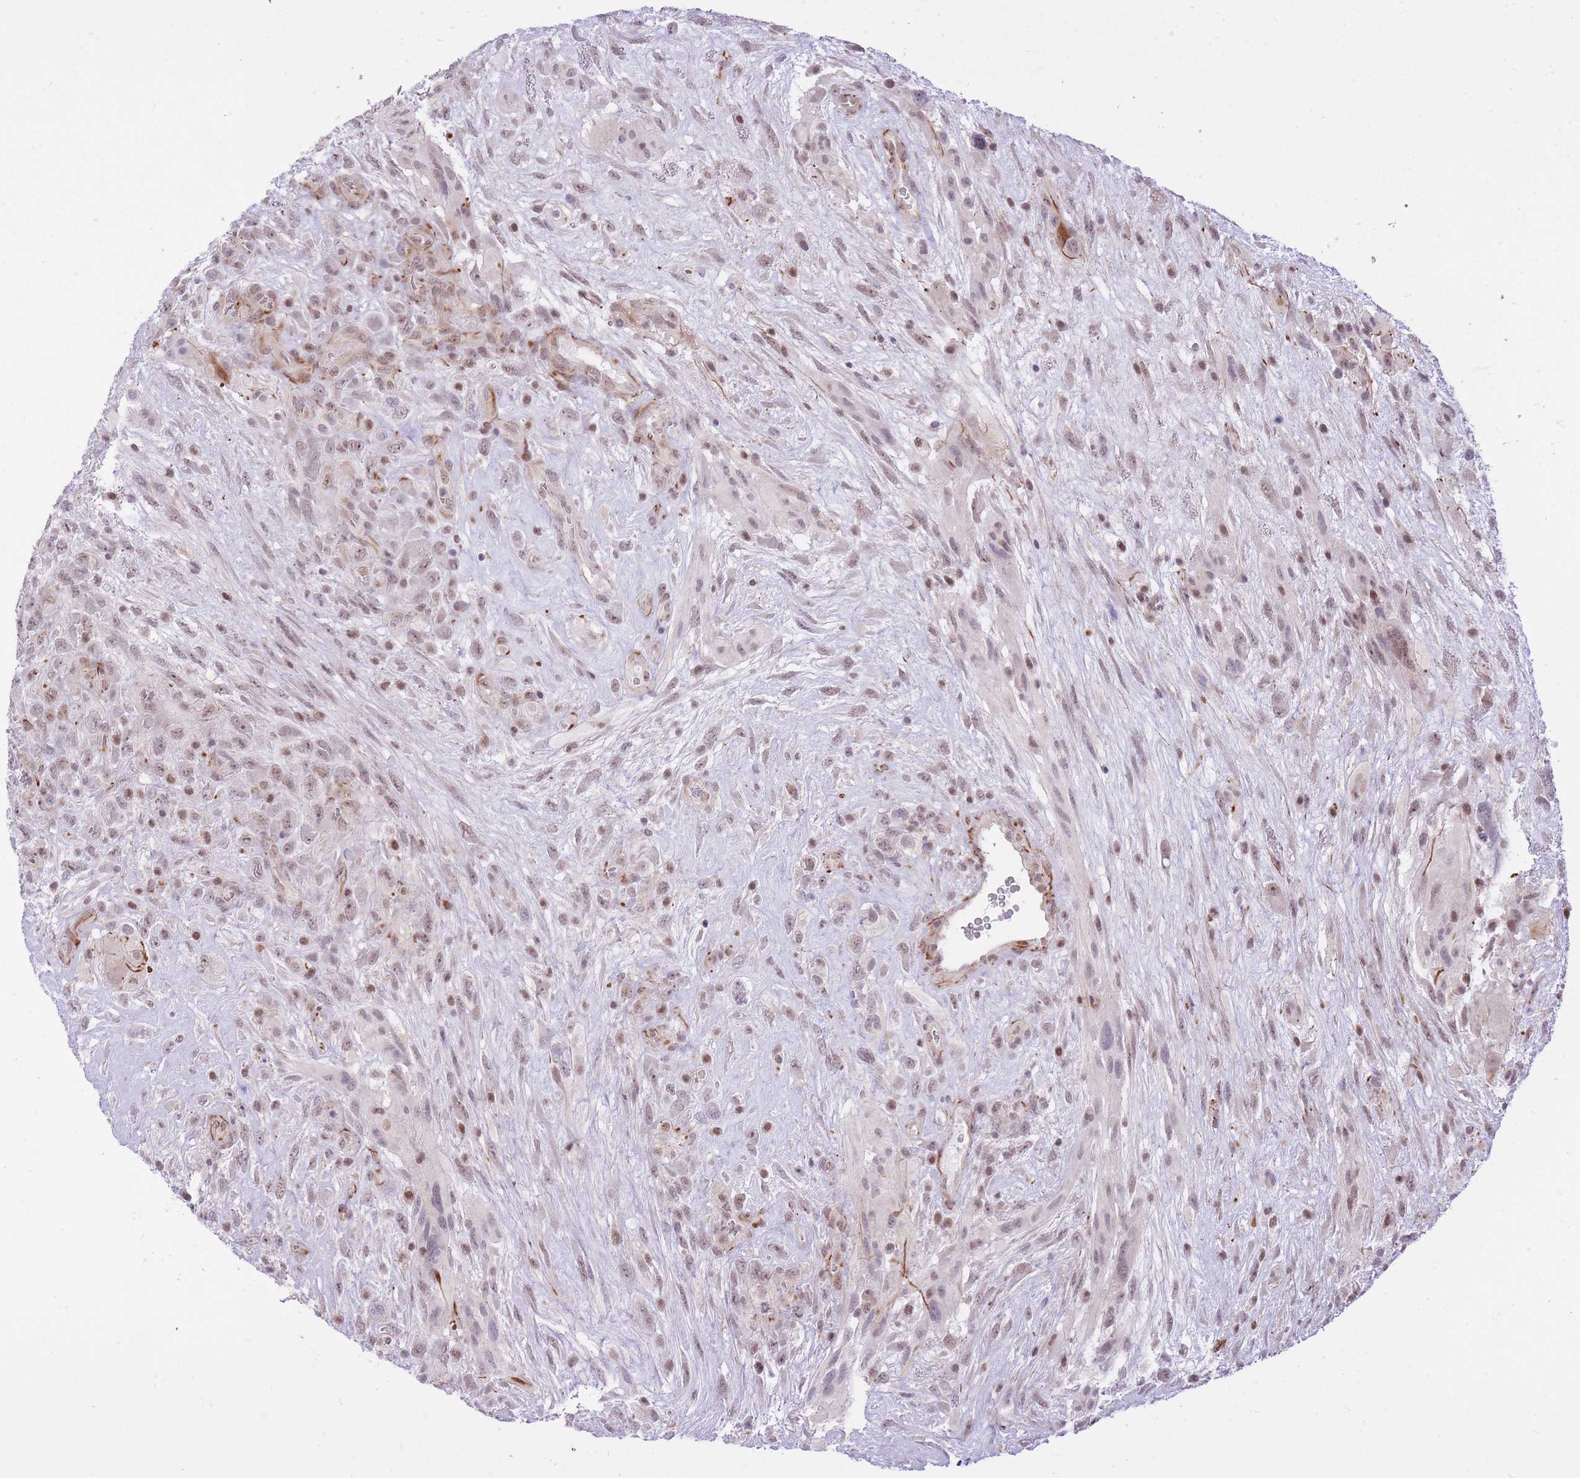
{"staining": {"intensity": "weak", "quantity": ">75%", "location": "nuclear"}, "tissue": "glioma", "cell_type": "Tumor cells", "image_type": "cancer", "snomed": [{"axis": "morphology", "description": "Glioma, malignant, High grade"}, {"axis": "topography", "description": "Brain"}], "caption": "Immunohistochemistry (IHC) histopathology image of neoplastic tissue: glioma stained using immunohistochemistry (IHC) reveals low levels of weak protein expression localized specifically in the nuclear of tumor cells, appearing as a nuclear brown color.", "gene": "ELL", "patient": {"sex": "male", "age": 61}}